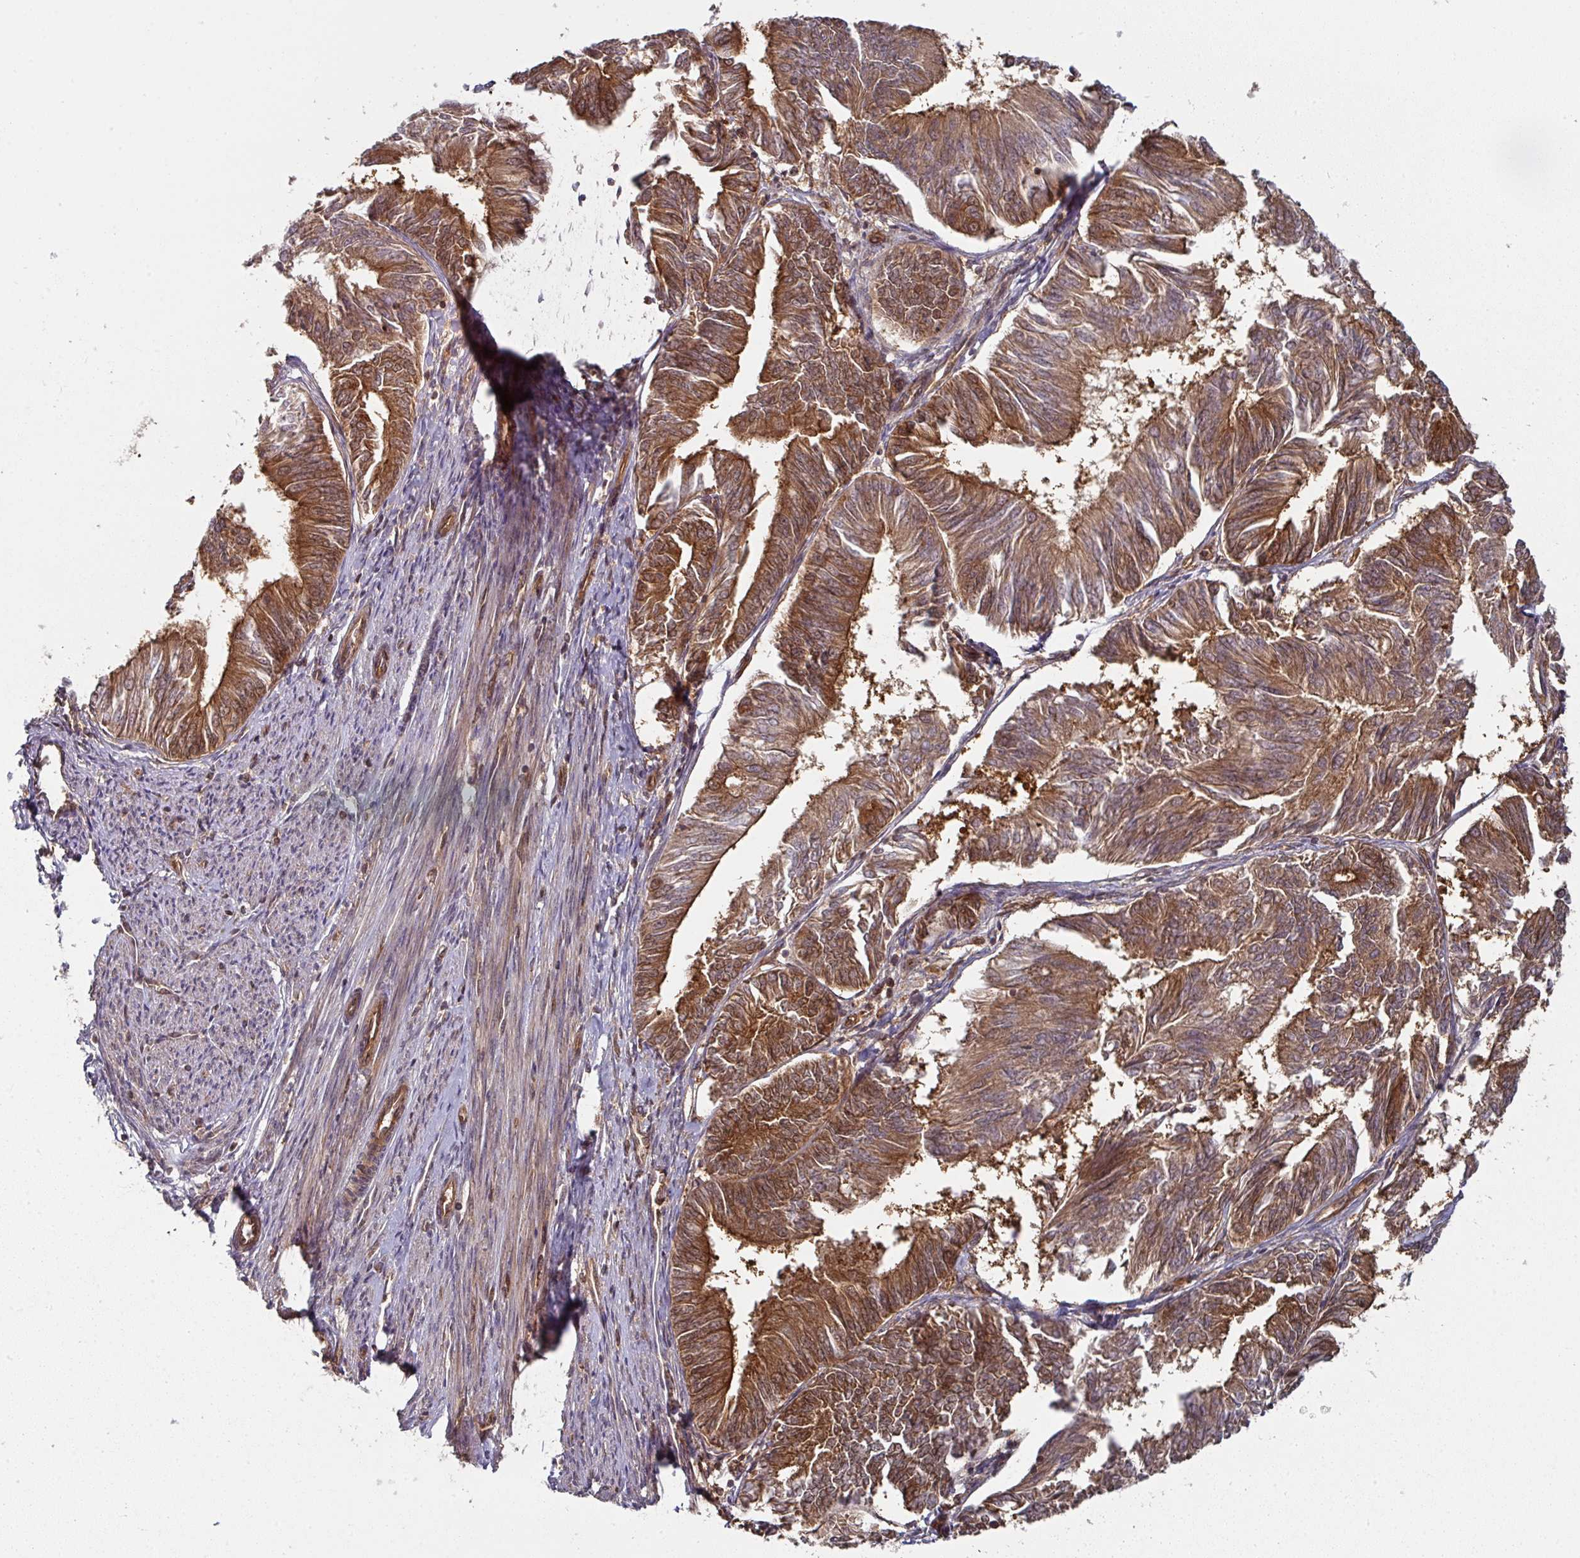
{"staining": {"intensity": "strong", "quantity": ">75%", "location": "cytoplasmic/membranous"}, "tissue": "endometrial cancer", "cell_type": "Tumor cells", "image_type": "cancer", "snomed": [{"axis": "morphology", "description": "Adenocarcinoma, NOS"}, {"axis": "topography", "description": "Endometrium"}], "caption": "Immunohistochemistry (IHC) (DAB) staining of adenocarcinoma (endometrial) exhibits strong cytoplasmic/membranous protein positivity in approximately >75% of tumor cells. Using DAB (brown) and hematoxylin (blue) stains, captured at high magnification using brightfield microscopy.", "gene": "EIF4EBP2", "patient": {"sex": "female", "age": 58}}